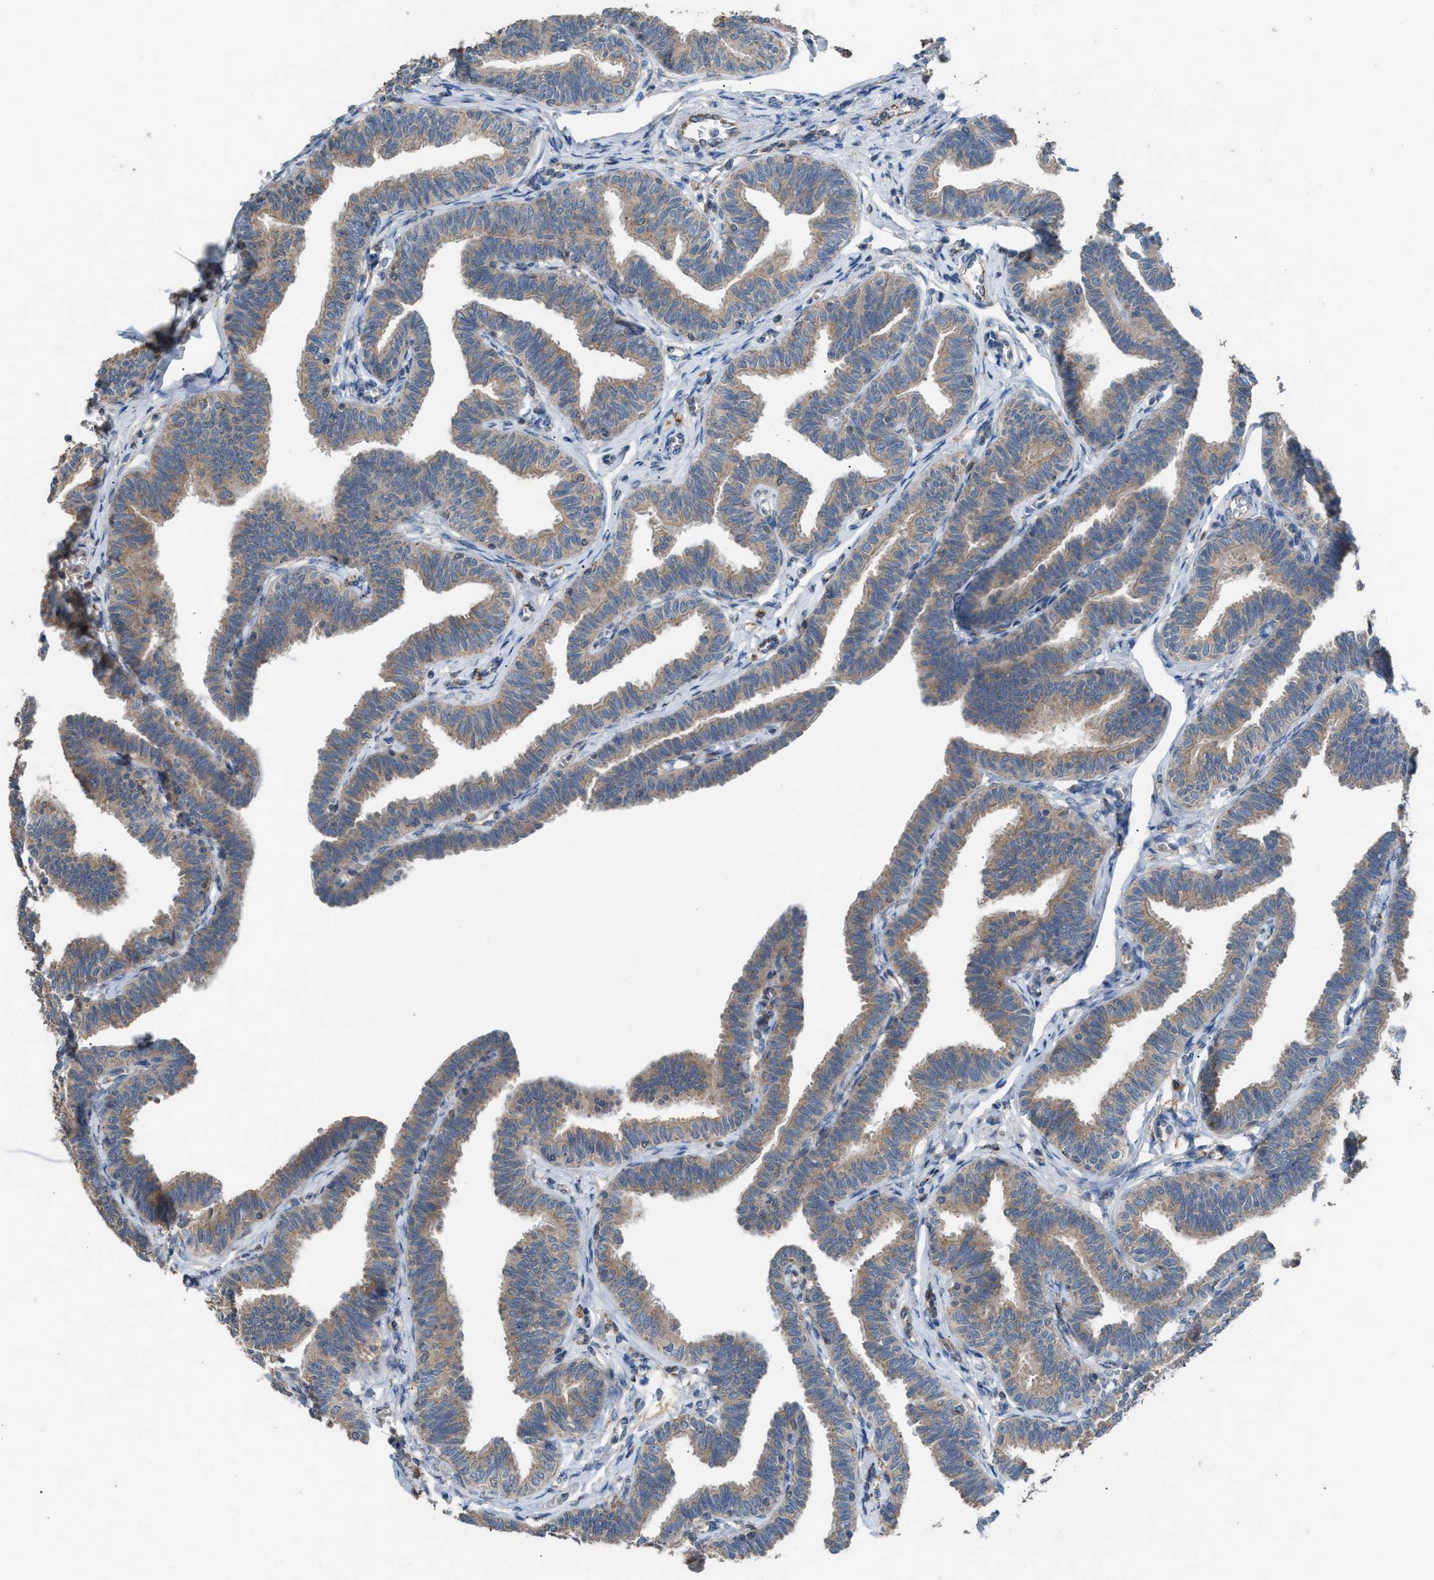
{"staining": {"intensity": "weak", "quantity": ">75%", "location": "cytoplasmic/membranous"}, "tissue": "fallopian tube", "cell_type": "Glandular cells", "image_type": "normal", "snomed": [{"axis": "morphology", "description": "Normal tissue, NOS"}, {"axis": "topography", "description": "Fallopian tube"}, {"axis": "topography", "description": "Ovary"}], "caption": "An immunohistochemistry histopathology image of benign tissue is shown. Protein staining in brown labels weak cytoplasmic/membranous positivity in fallopian tube within glandular cells. (brown staining indicates protein expression, while blue staining denotes nuclei).", "gene": "TPK1", "patient": {"sex": "female", "age": 23}}